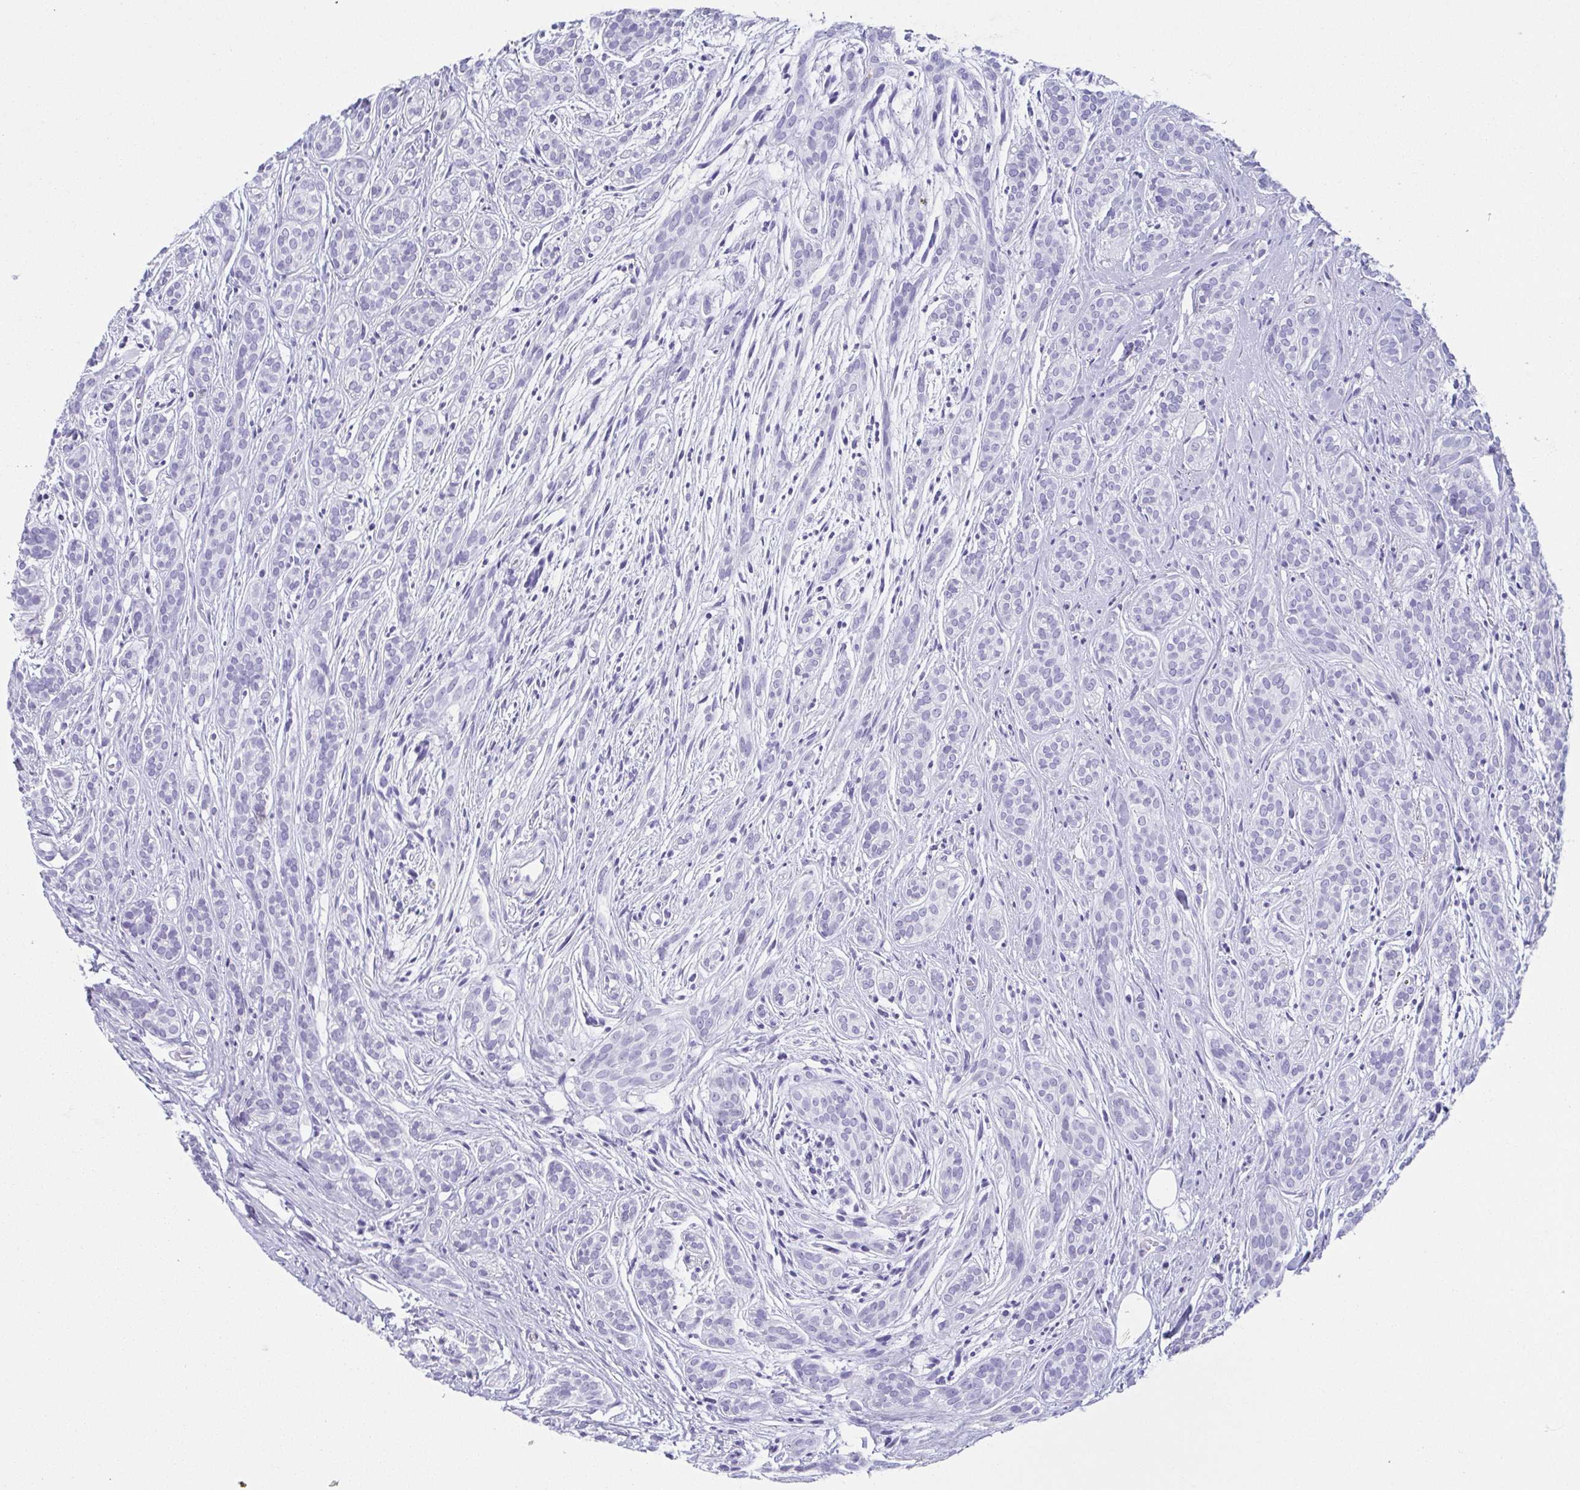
{"staining": {"intensity": "negative", "quantity": "none", "location": "none"}, "tissue": "head and neck cancer", "cell_type": "Tumor cells", "image_type": "cancer", "snomed": [{"axis": "morphology", "description": "Adenocarcinoma, NOS"}, {"axis": "topography", "description": "Head-Neck"}], "caption": "A photomicrograph of human head and neck cancer is negative for staining in tumor cells. Nuclei are stained in blue.", "gene": "ZG16B", "patient": {"sex": "female", "age": 57}}